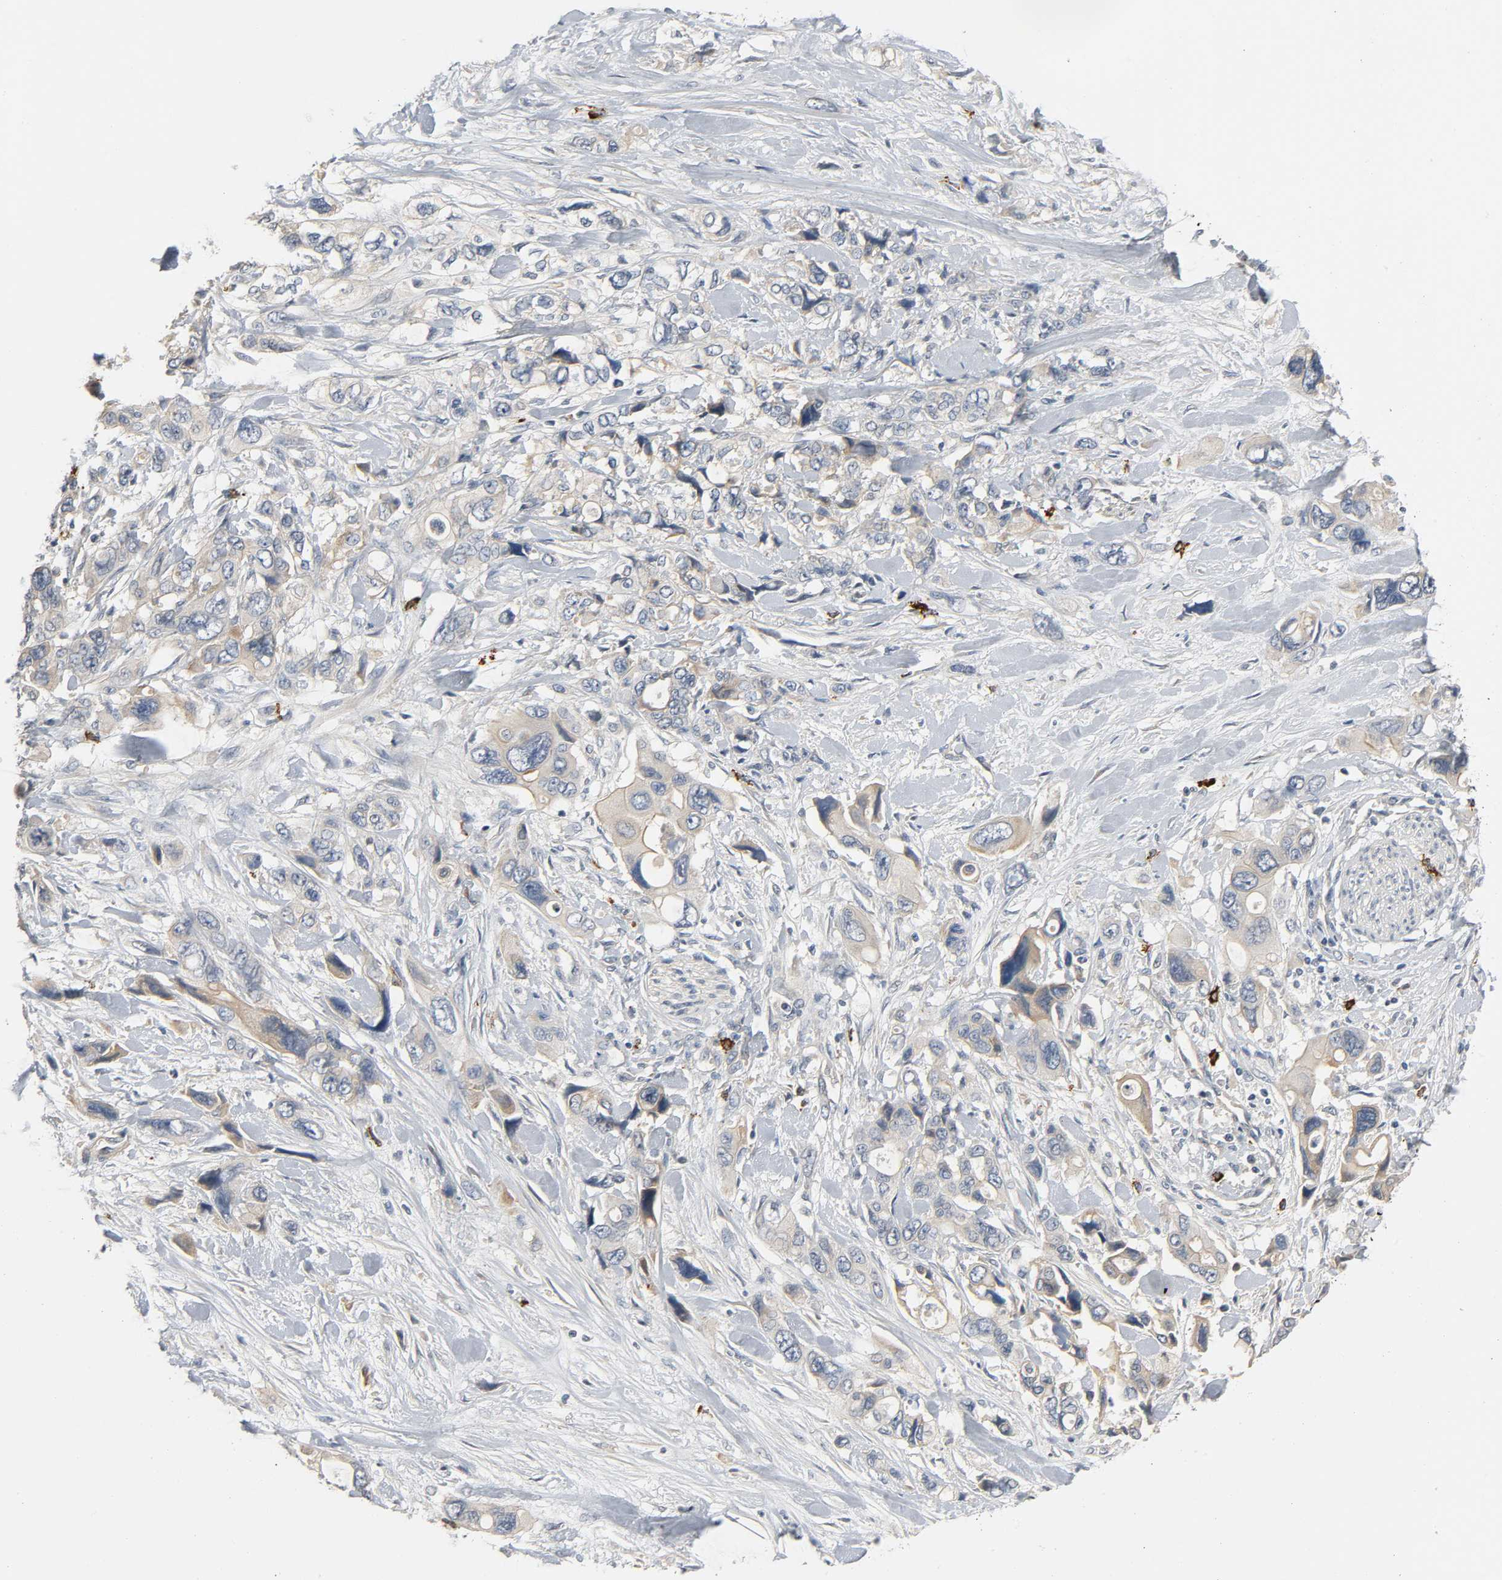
{"staining": {"intensity": "weak", "quantity": ">75%", "location": "cytoplasmic/membranous"}, "tissue": "pancreatic cancer", "cell_type": "Tumor cells", "image_type": "cancer", "snomed": [{"axis": "morphology", "description": "Adenocarcinoma, NOS"}, {"axis": "topography", "description": "Pancreas"}], "caption": "A histopathology image of human adenocarcinoma (pancreatic) stained for a protein exhibits weak cytoplasmic/membranous brown staining in tumor cells. Using DAB (brown) and hematoxylin (blue) stains, captured at high magnification using brightfield microscopy.", "gene": "LIMCH1", "patient": {"sex": "male", "age": 46}}